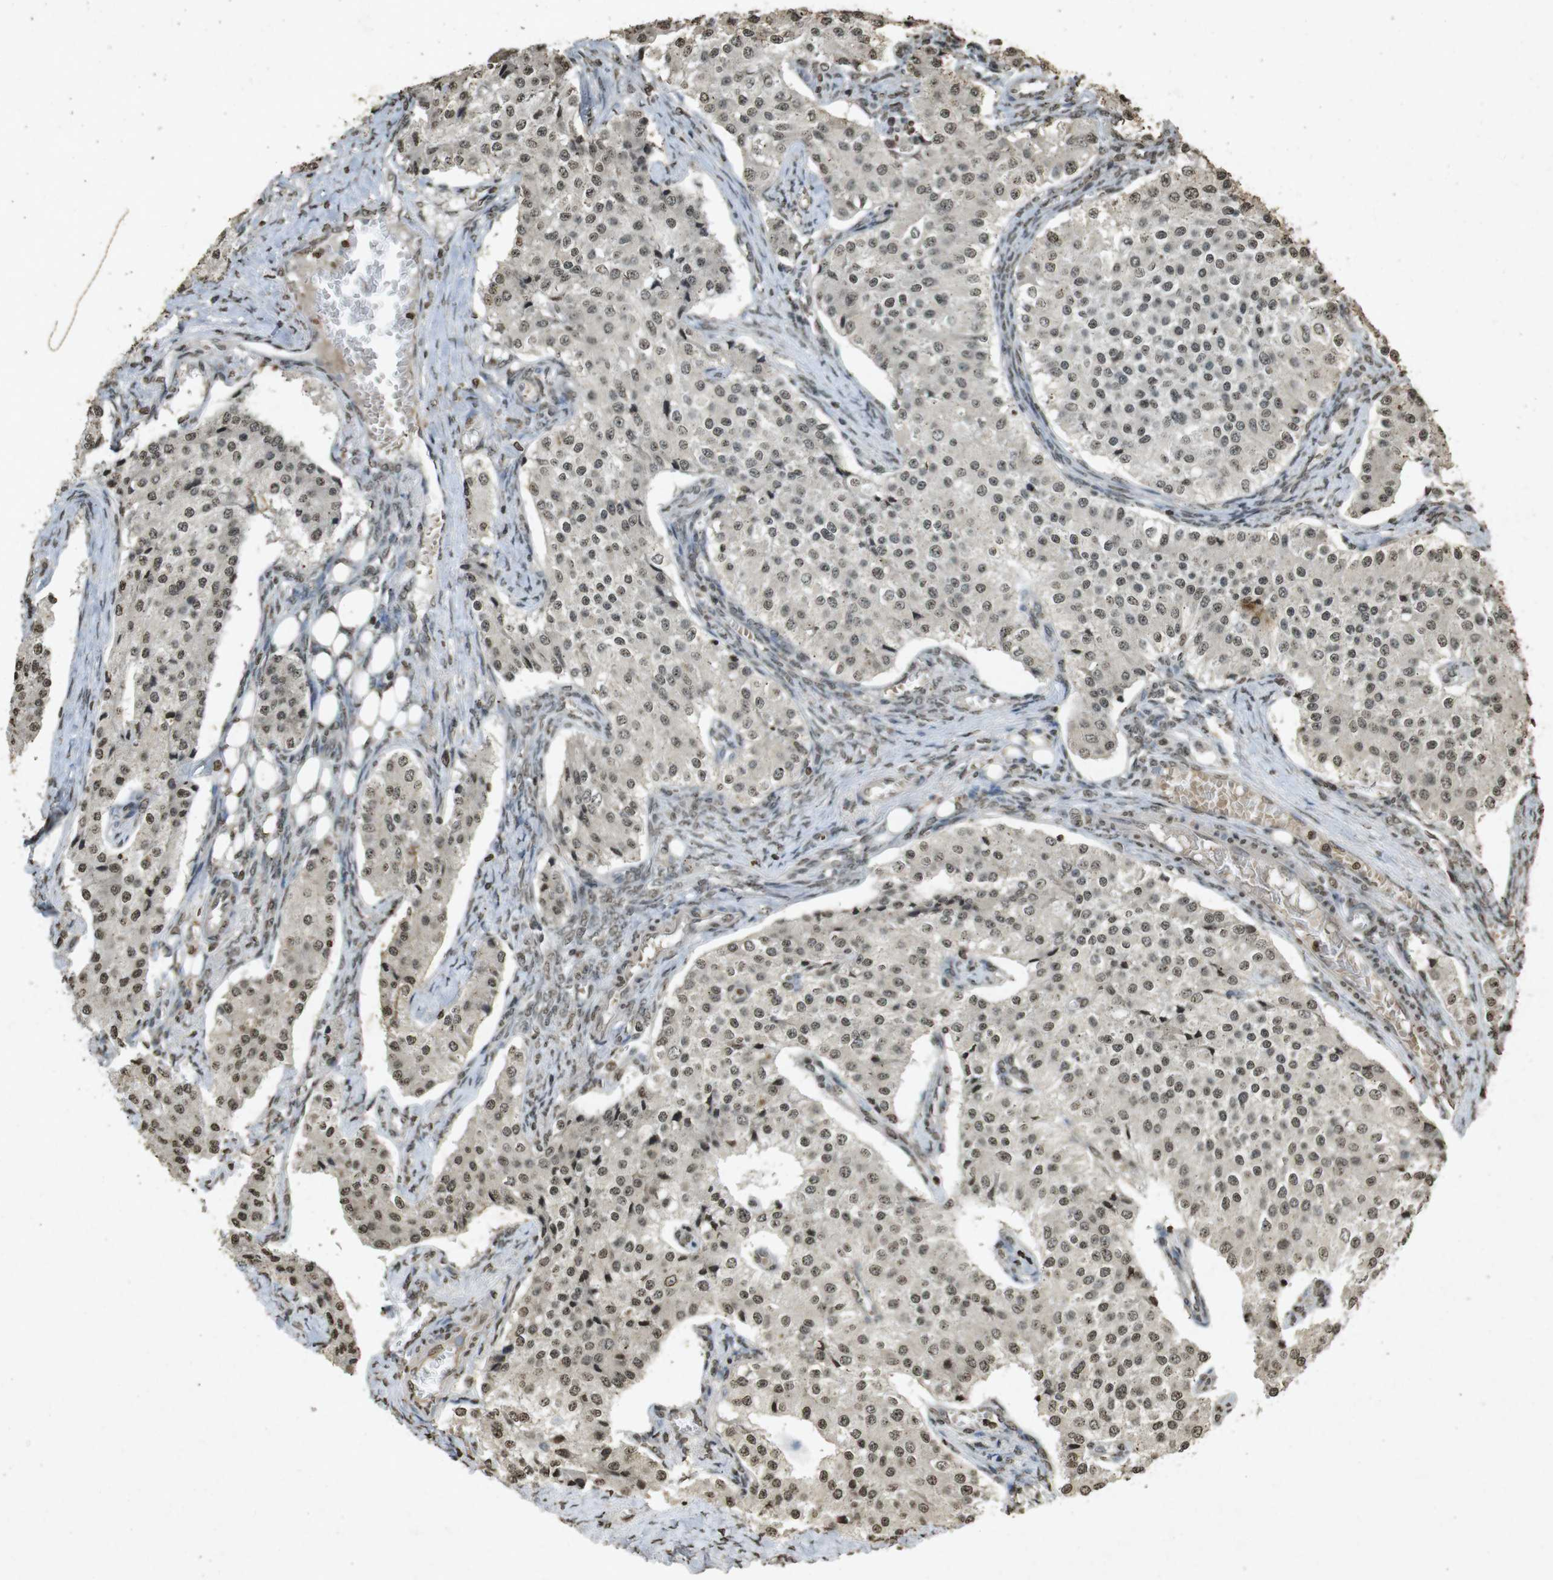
{"staining": {"intensity": "weak", "quantity": ">75%", "location": "nuclear"}, "tissue": "carcinoid", "cell_type": "Tumor cells", "image_type": "cancer", "snomed": [{"axis": "morphology", "description": "Carcinoid, malignant, NOS"}, {"axis": "topography", "description": "Colon"}], "caption": "Weak nuclear protein expression is appreciated in approximately >75% of tumor cells in carcinoid (malignant). (DAB = brown stain, brightfield microscopy at high magnification).", "gene": "ORC4", "patient": {"sex": "female", "age": 52}}